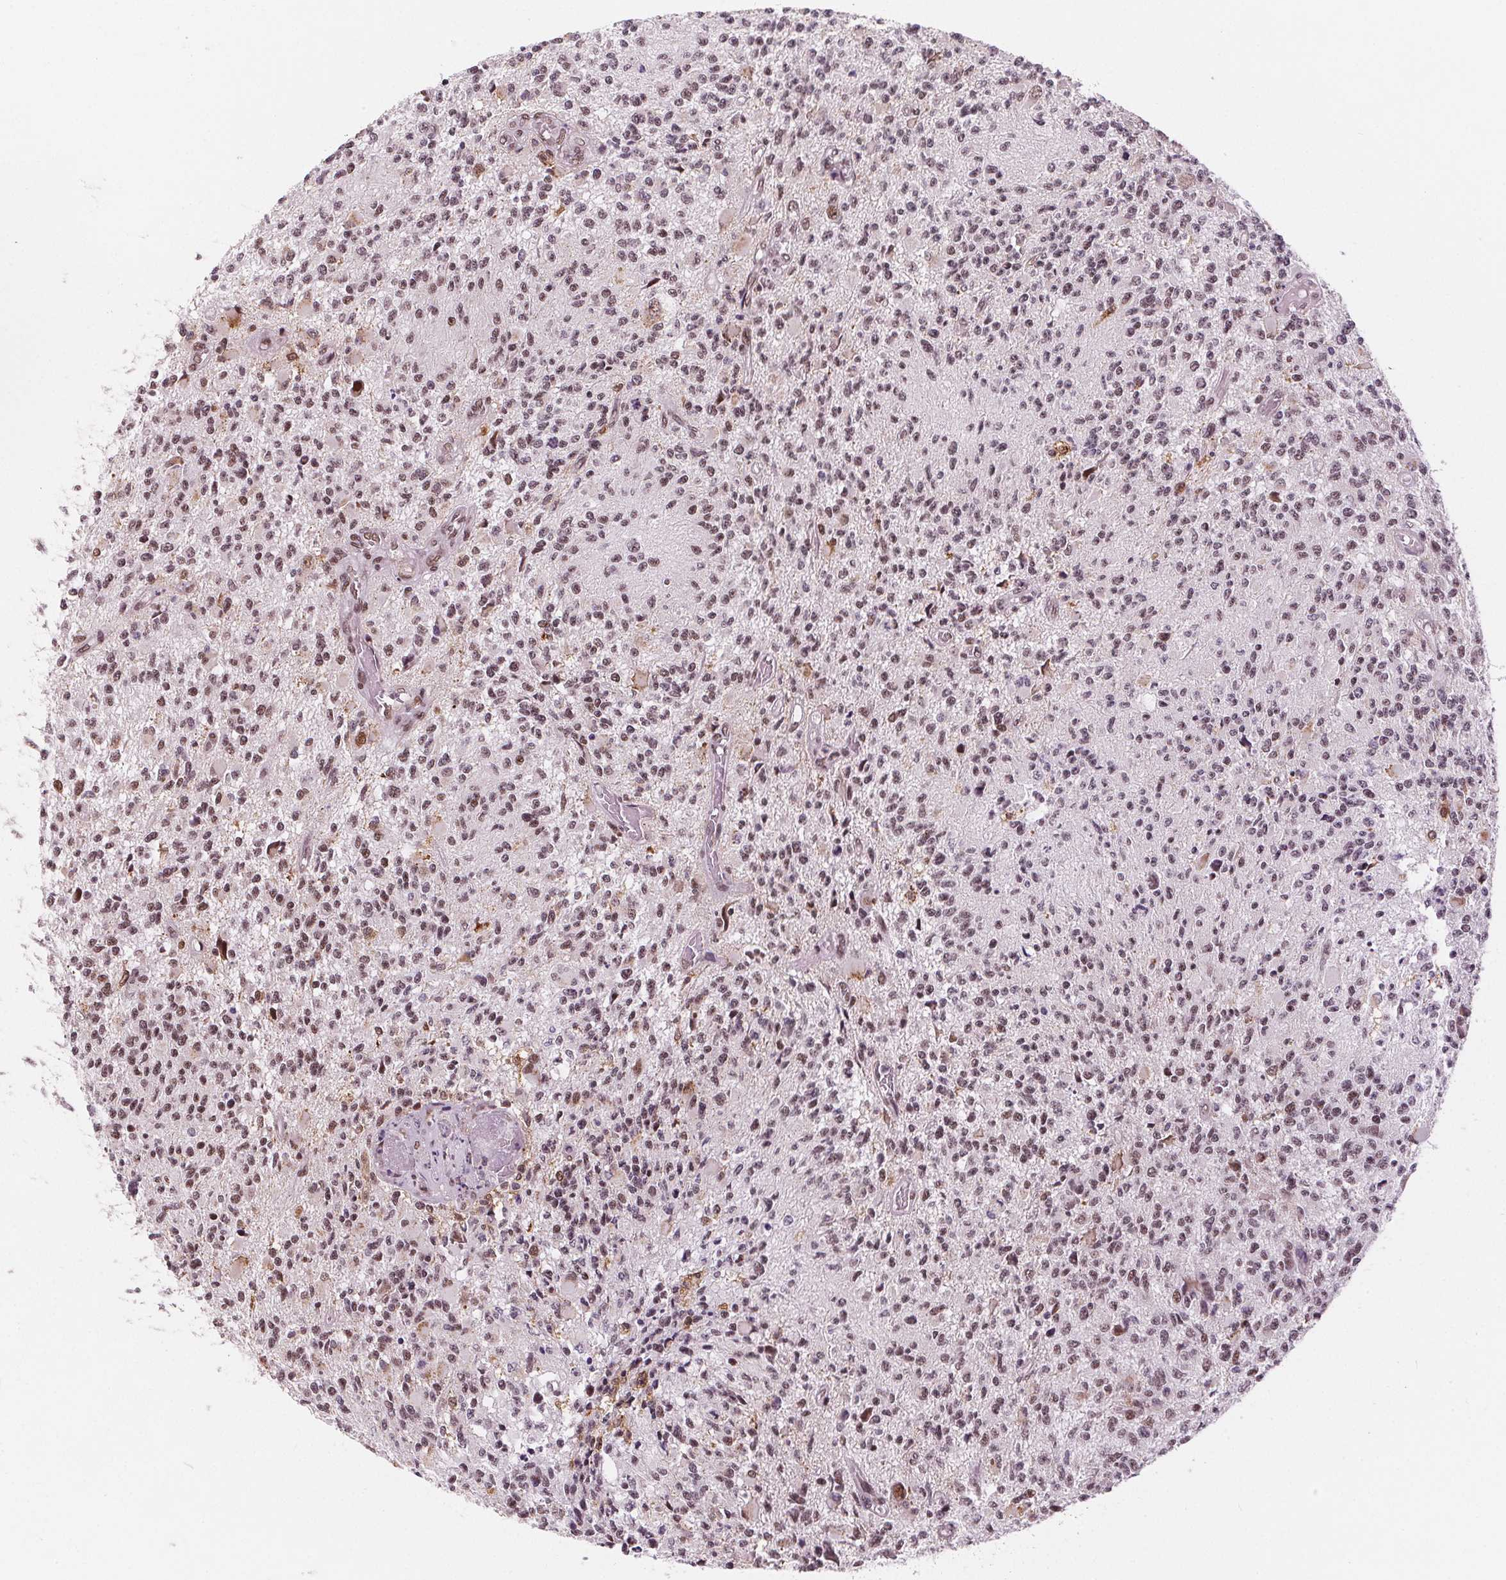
{"staining": {"intensity": "moderate", "quantity": "25%-75%", "location": "nuclear"}, "tissue": "glioma", "cell_type": "Tumor cells", "image_type": "cancer", "snomed": [{"axis": "morphology", "description": "Glioma, malignant, High grade"}, {"axis": "topography", "description": "Brain"}], "caption": "Moderate nuclear positivity is seen in approximately 25%-75% of tumor cells in malignant high-grade glioma.", "gene": "DPM2", "patient": {"sex": "female", "age": 63}}